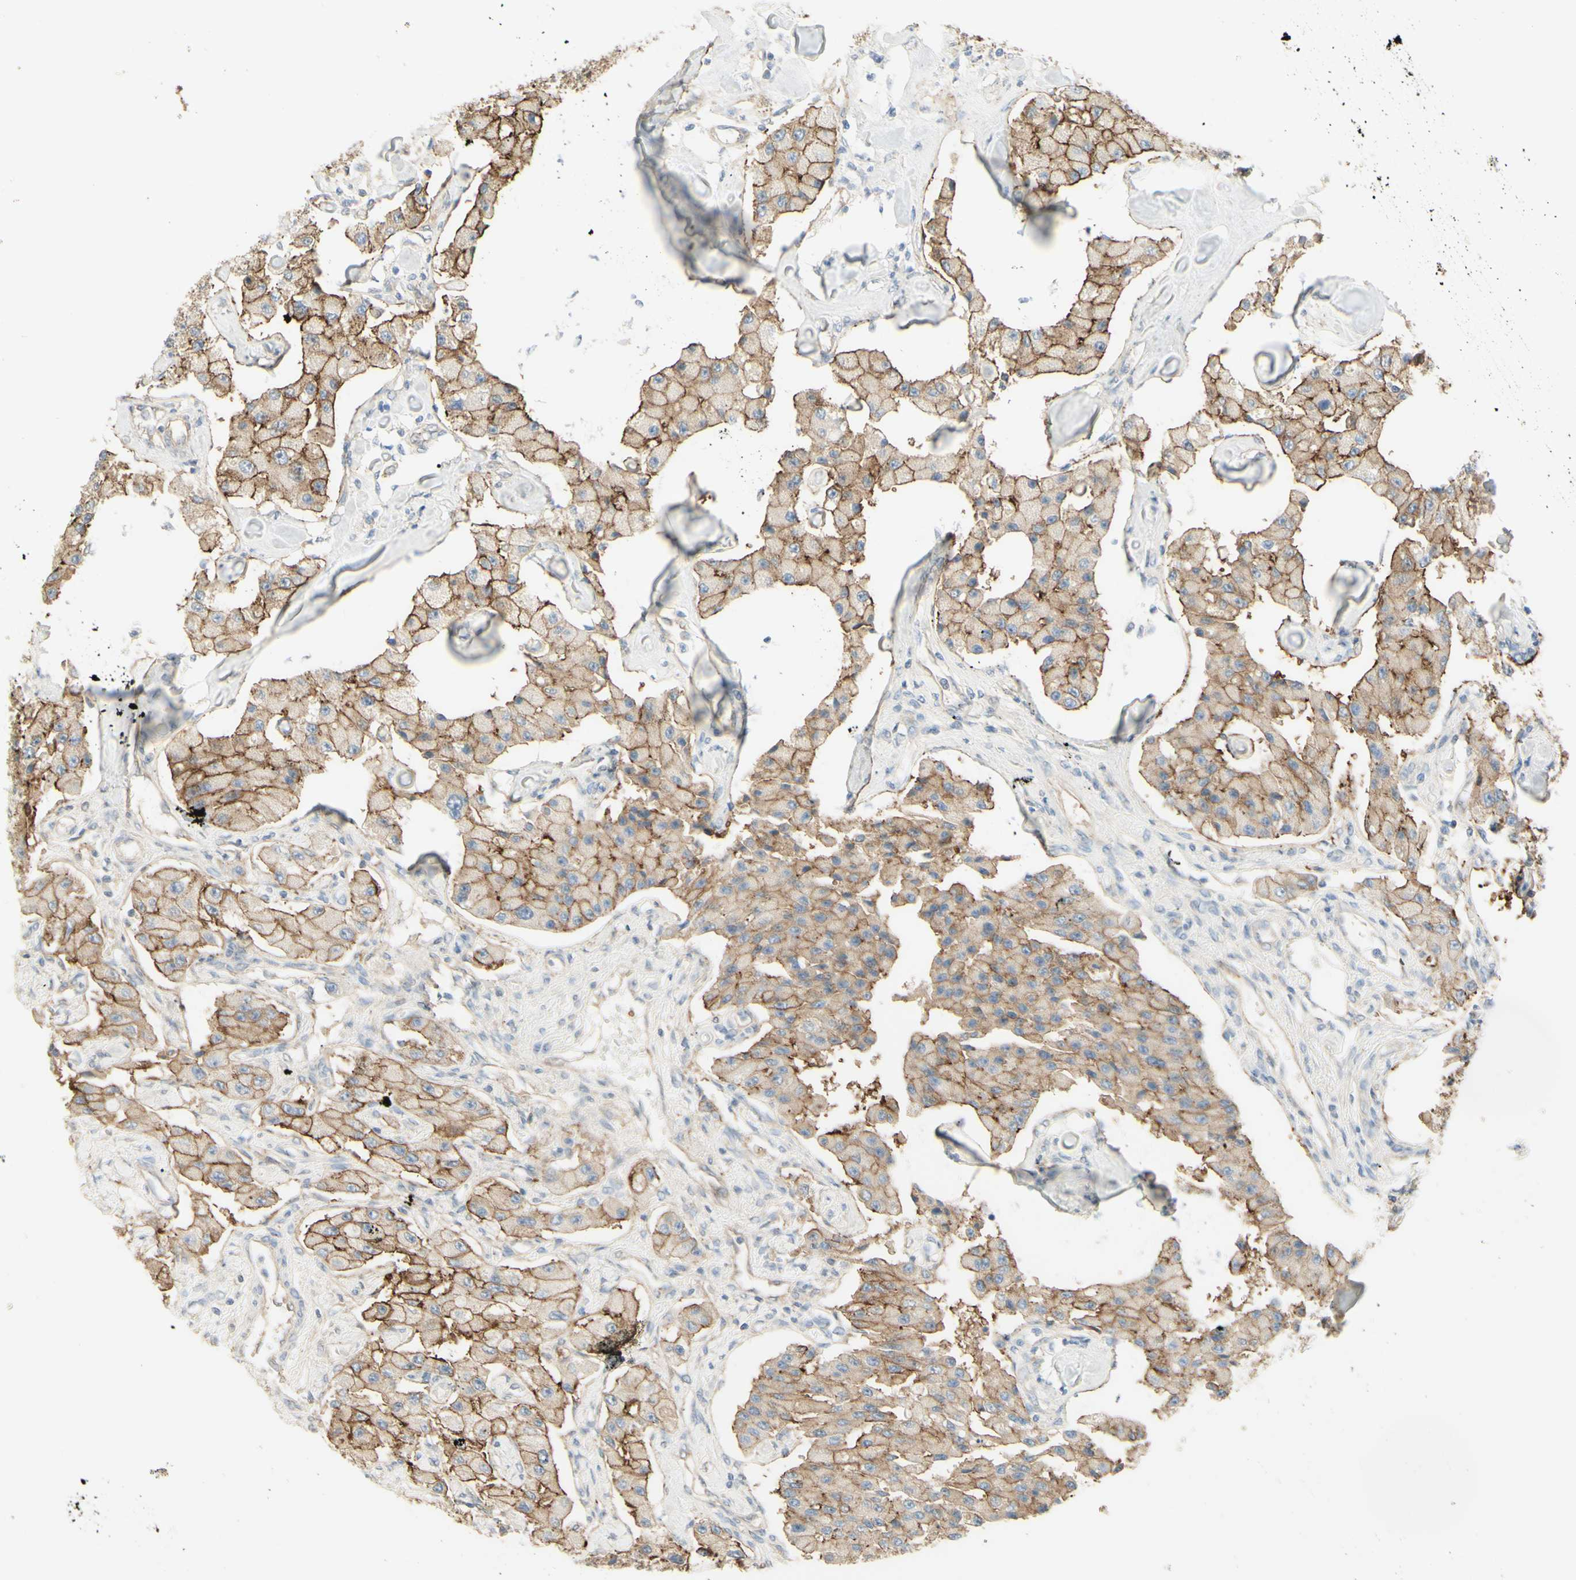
{"staining": {"intensity": "moderate", "quantity": ">75%", "location": "cytoplasmic/membranous"}, "tissue": "carcinoid", "cell_type": "Tumor cells", "image_type": "cancer", "snomed": [{"axis": "morphology", "description": "Carcinoid, malignant, NOS"}, {"axis": "topography", "description": "Pancreas"}], "caption": "IHC (DAB) staining of carcinoid displays moderate cytoplasmic/membranous protein expression in about >75% of tumor cells.", "gene": "RNF149", "patient": {"sex": "male", "age": 41}}